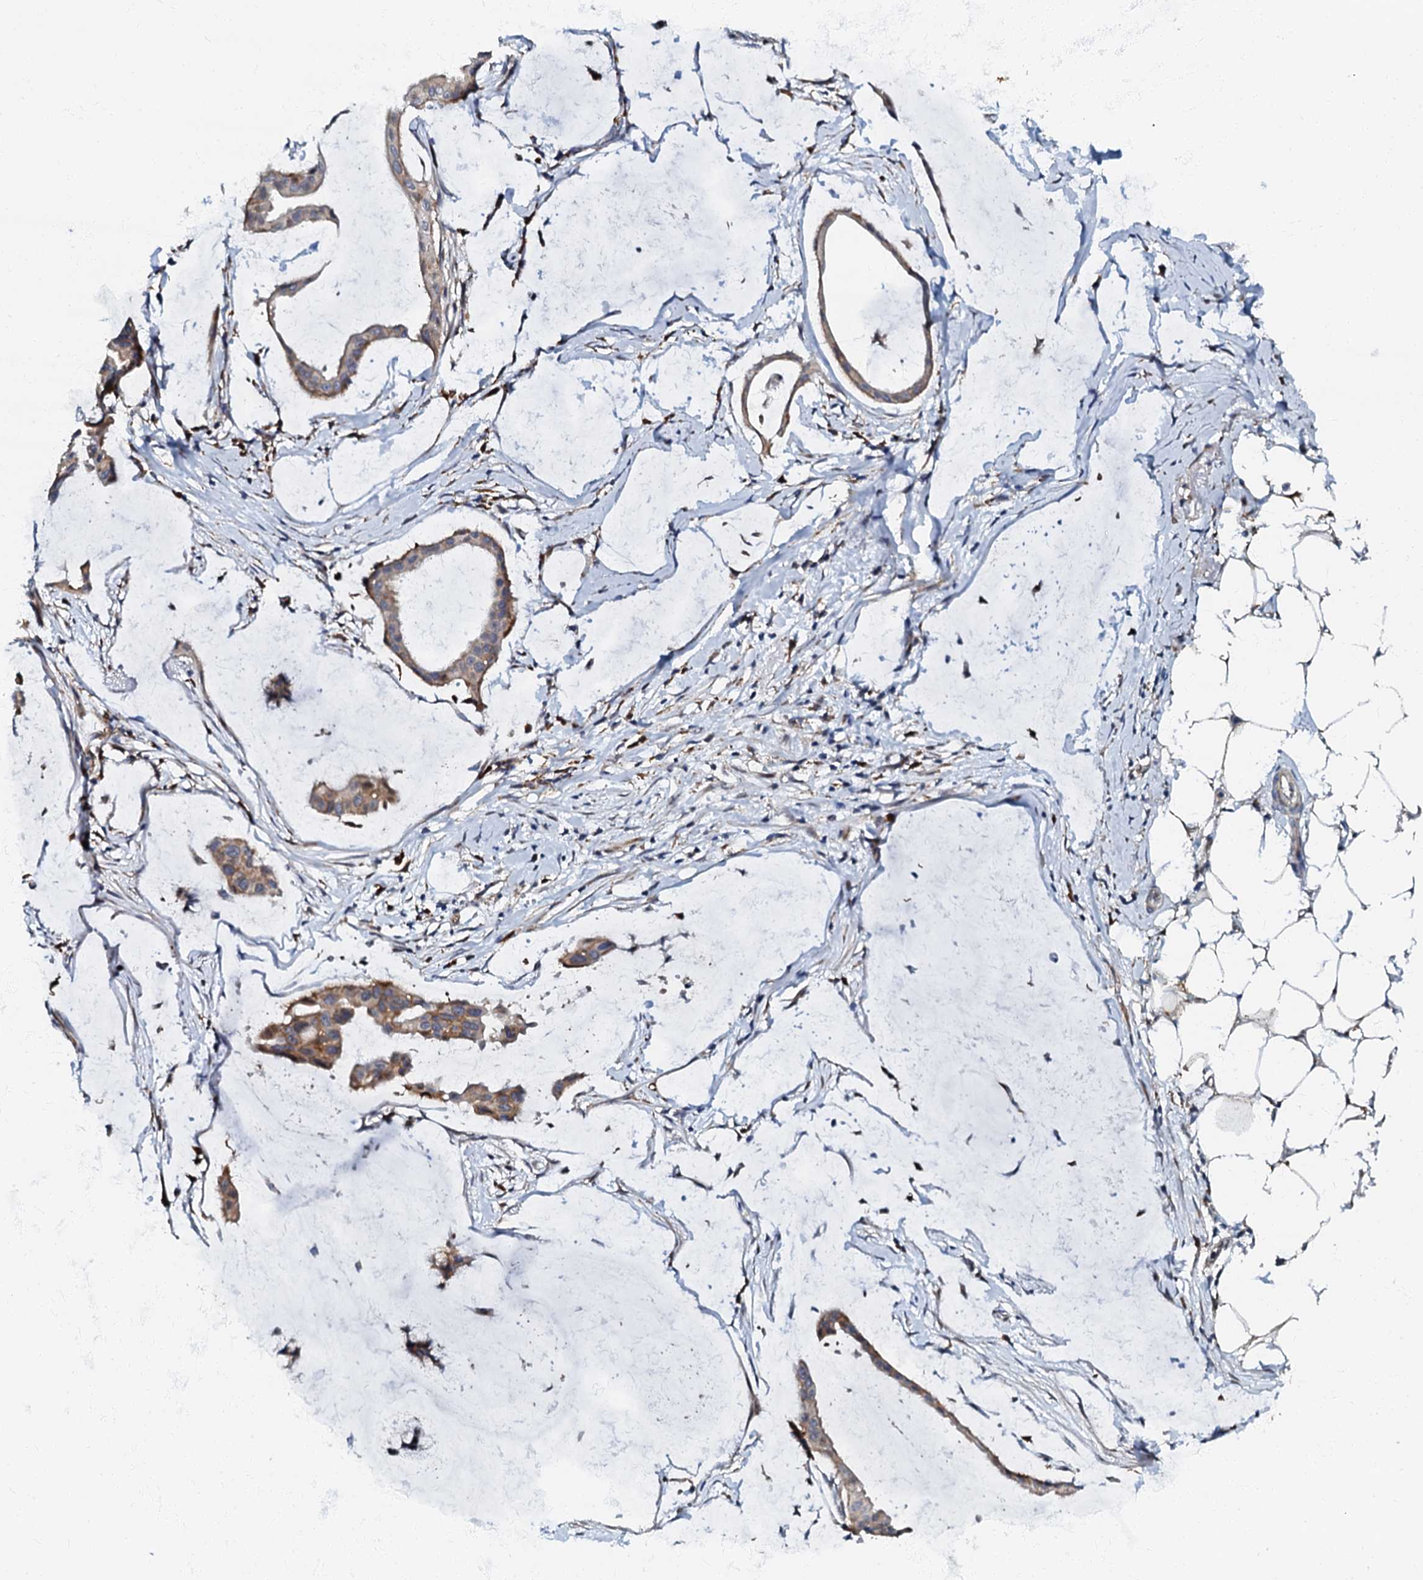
{"staining": {"intensity": "weak", "quantity": ">75%", "location": "cytoplasmic/membranous"}, "tissue": "ovarian cancer", "cell_type": "Tumor cells", "image_type": "cancer", "snomed": [{"axis": "morphology", "description": "Cystadenocarcinoma, mucinous, NOS"}, {"axis": "topography", "description": "Ovary"}], "caption": "Human ovarian mucinous cystadenocarcinoma stained with a protein marker exhibits weak staining in tumor cells.", "gene": "OLAH", "patient": {"sex": "female", "age": 73}}